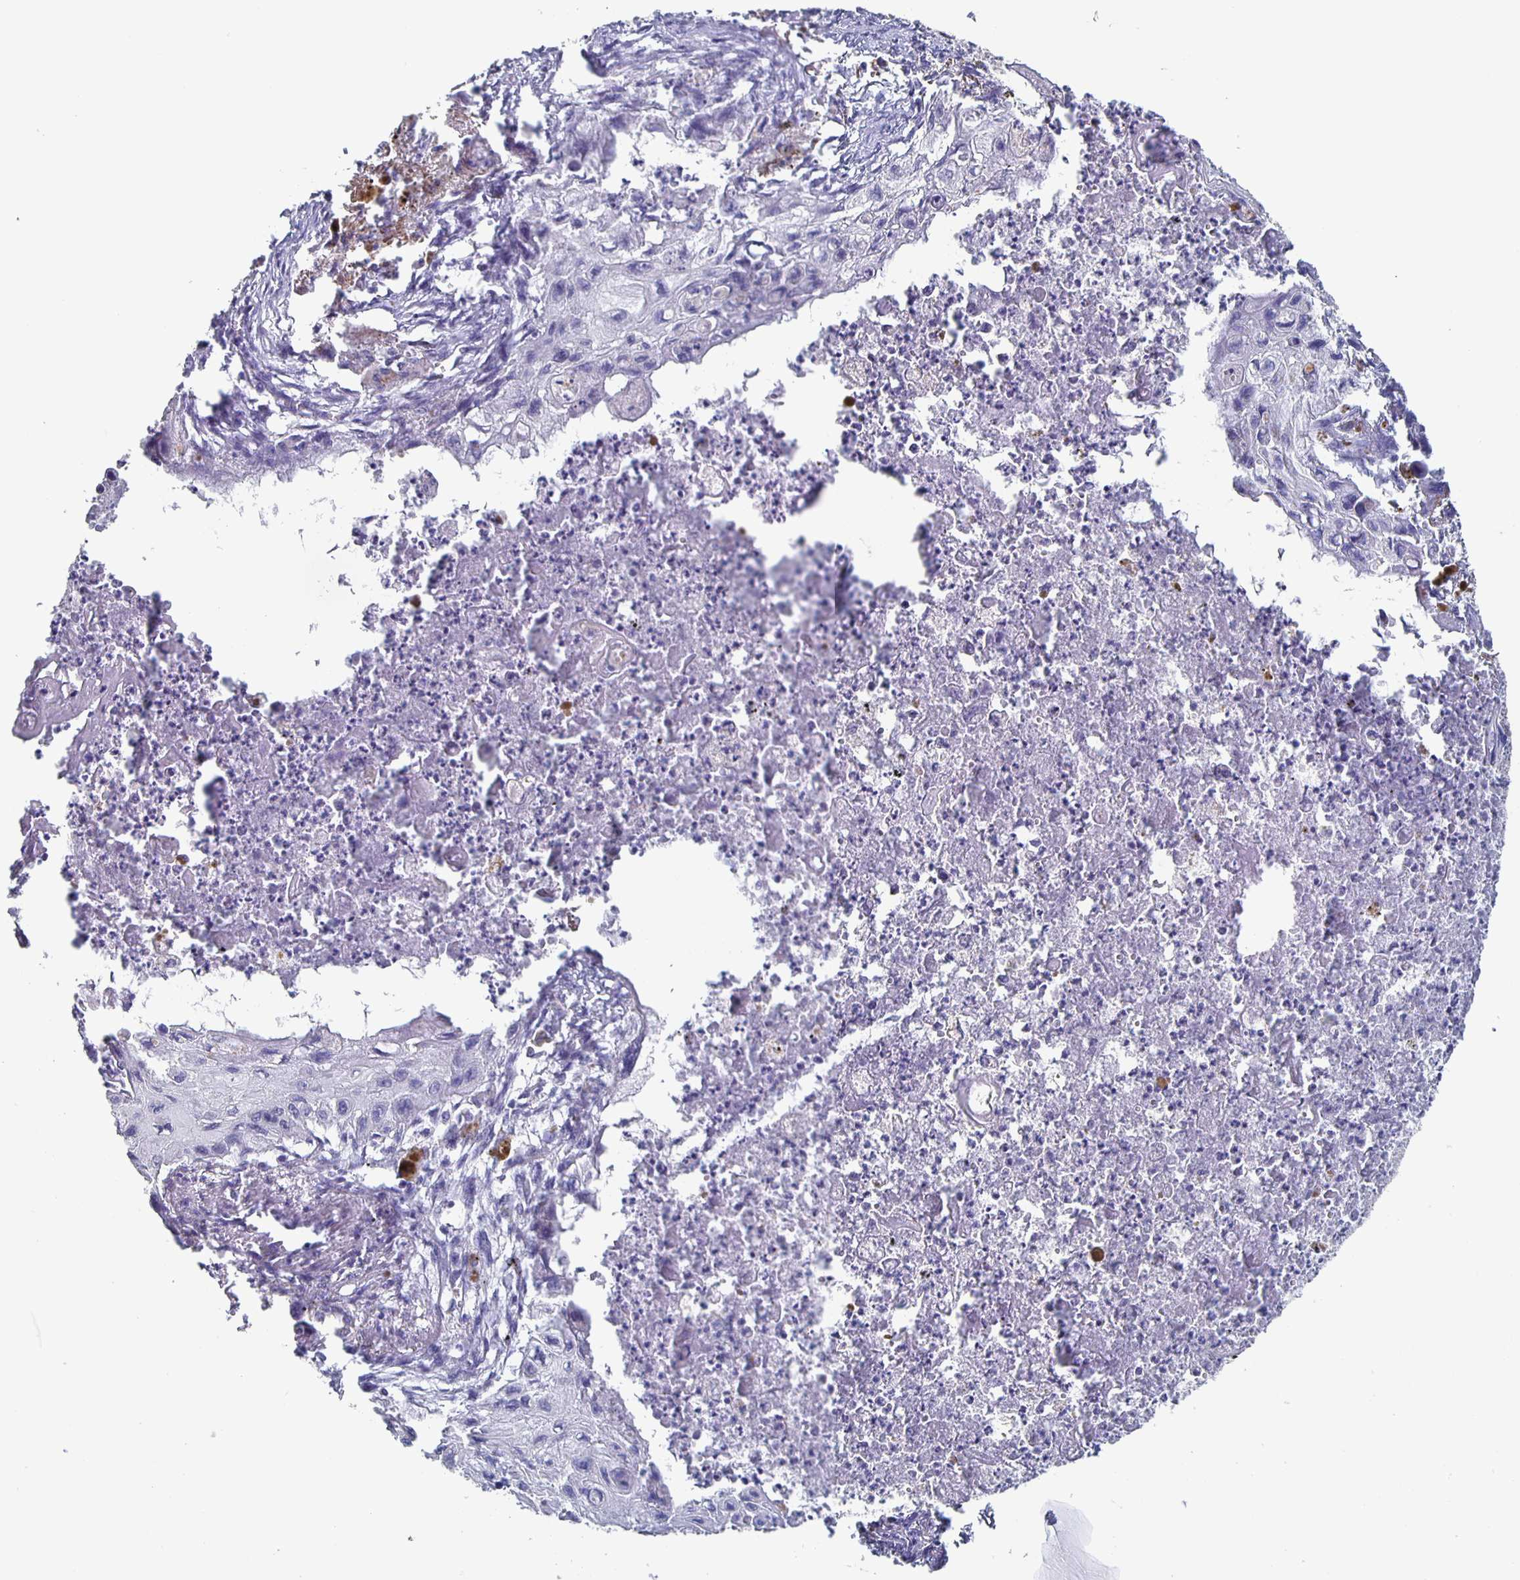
{"staining": {"intensity": "negative", "quantity": "none", "location": "none"}, "tissue": "lung cancer", "cell_type": "Tumor cells", "image_type": "cancer", "snomed": [{"axis": "morphology", "description": "Squamous cell carcinoma, NOS"}, {"axis": "topography", "description": "Lung"}], "caption": "Immunohistochemistry of lung squamous cell carcinoma displays no positivity in tumor cells. The staining was performed using DAB to visualize the protein expression in brown, while the nuclei were stained in blue with hematoxylin (Magnification: 20x).", "gene": "CACNA2D2", "patient": {"sex": "male", "age": 71}}